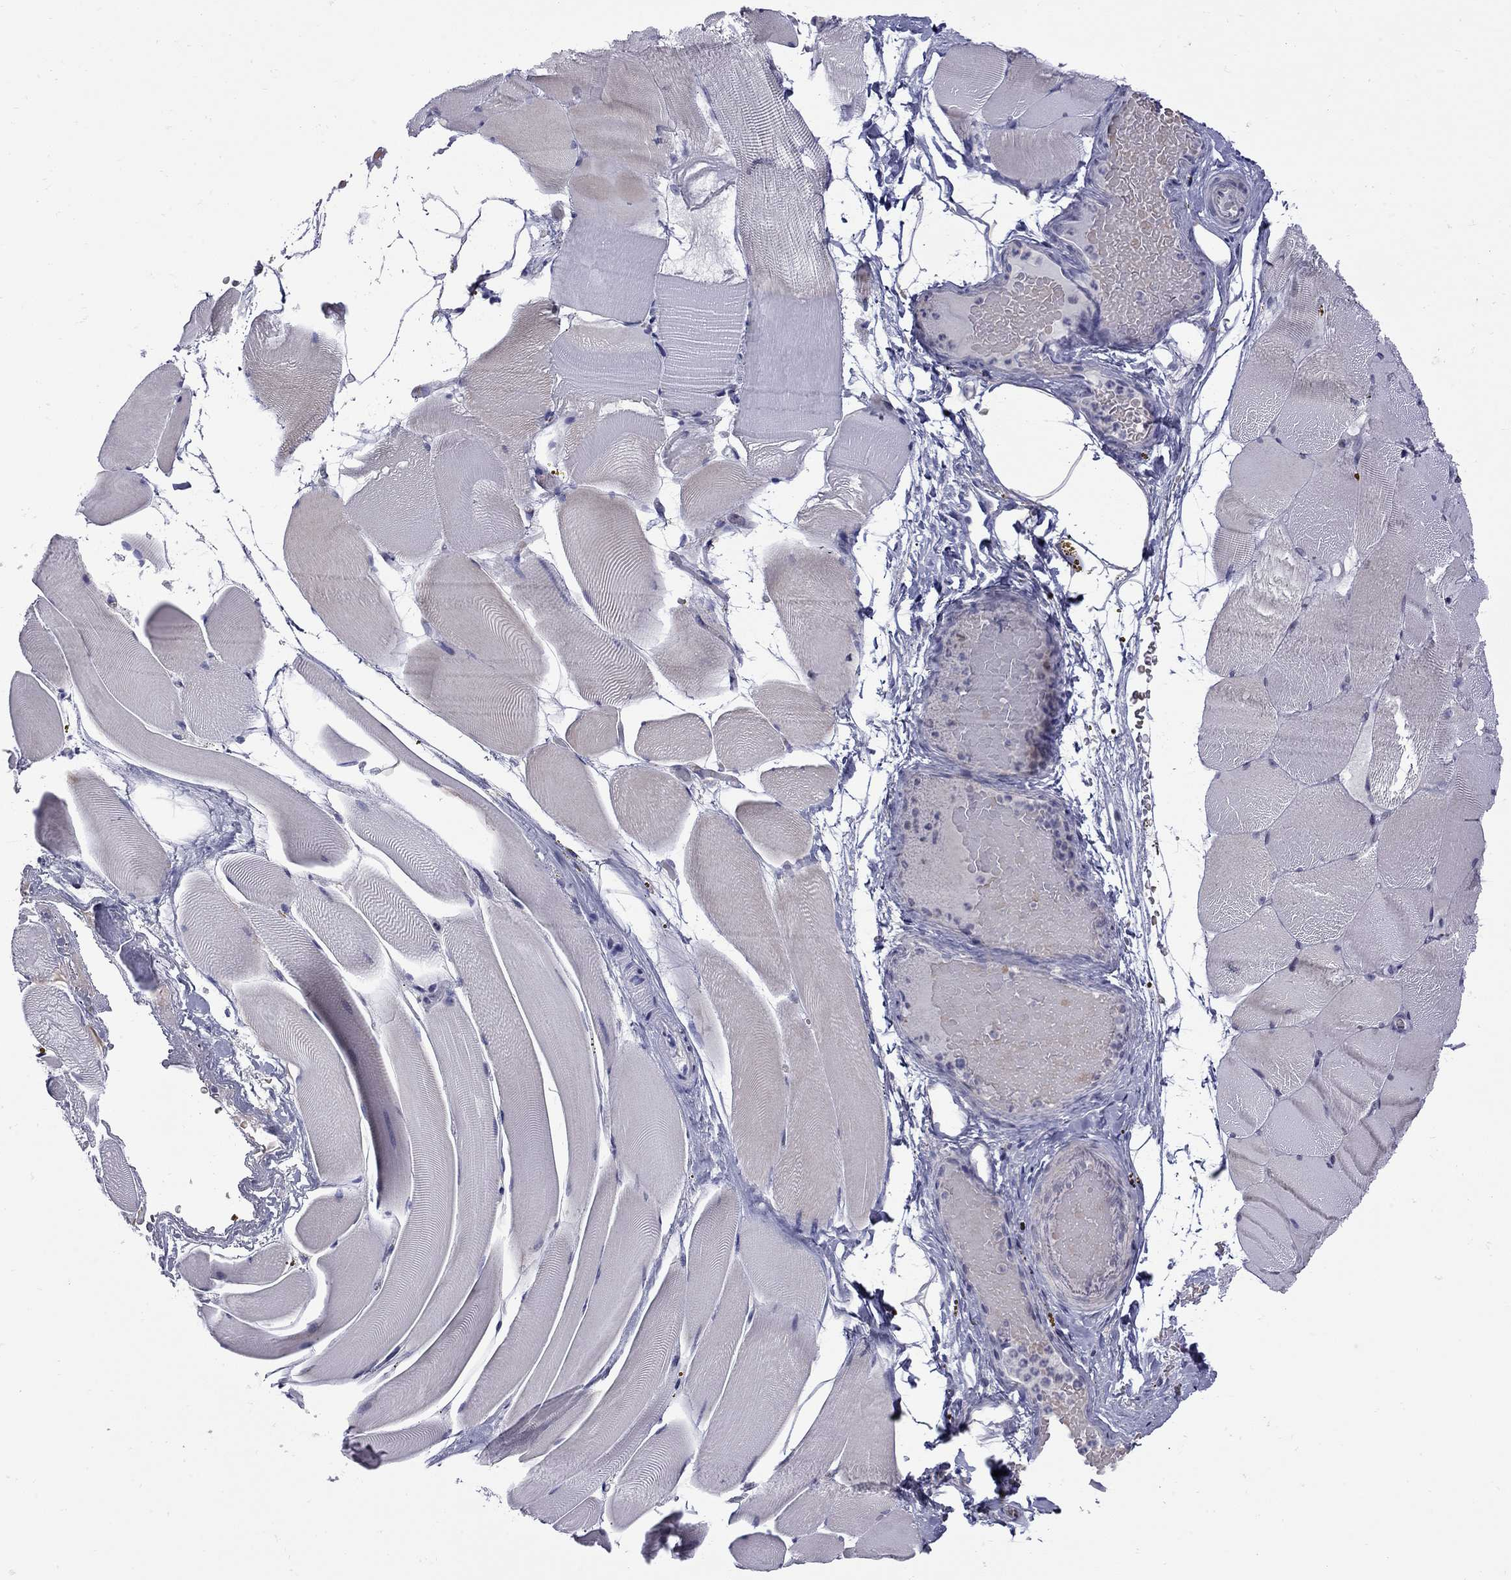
{"staining": {"intensity": "negative", "quantity": "none", "location": "none"}, "tissue": "skeletal muscle", "cell_type": "Myocytes", "image_type": "normal", "snomed": [{"axis": "morphology", "description": "Normal tissue, NOS"}, {"axis": "topography", "description": "Skeletal muscle"}], "caption": "Benign skeletal muscle was stained to show a protein in brown. There is no significant positivity in myocytes.", "gene": "NRARP", "patient": {"sex": "female", "age": 37}}